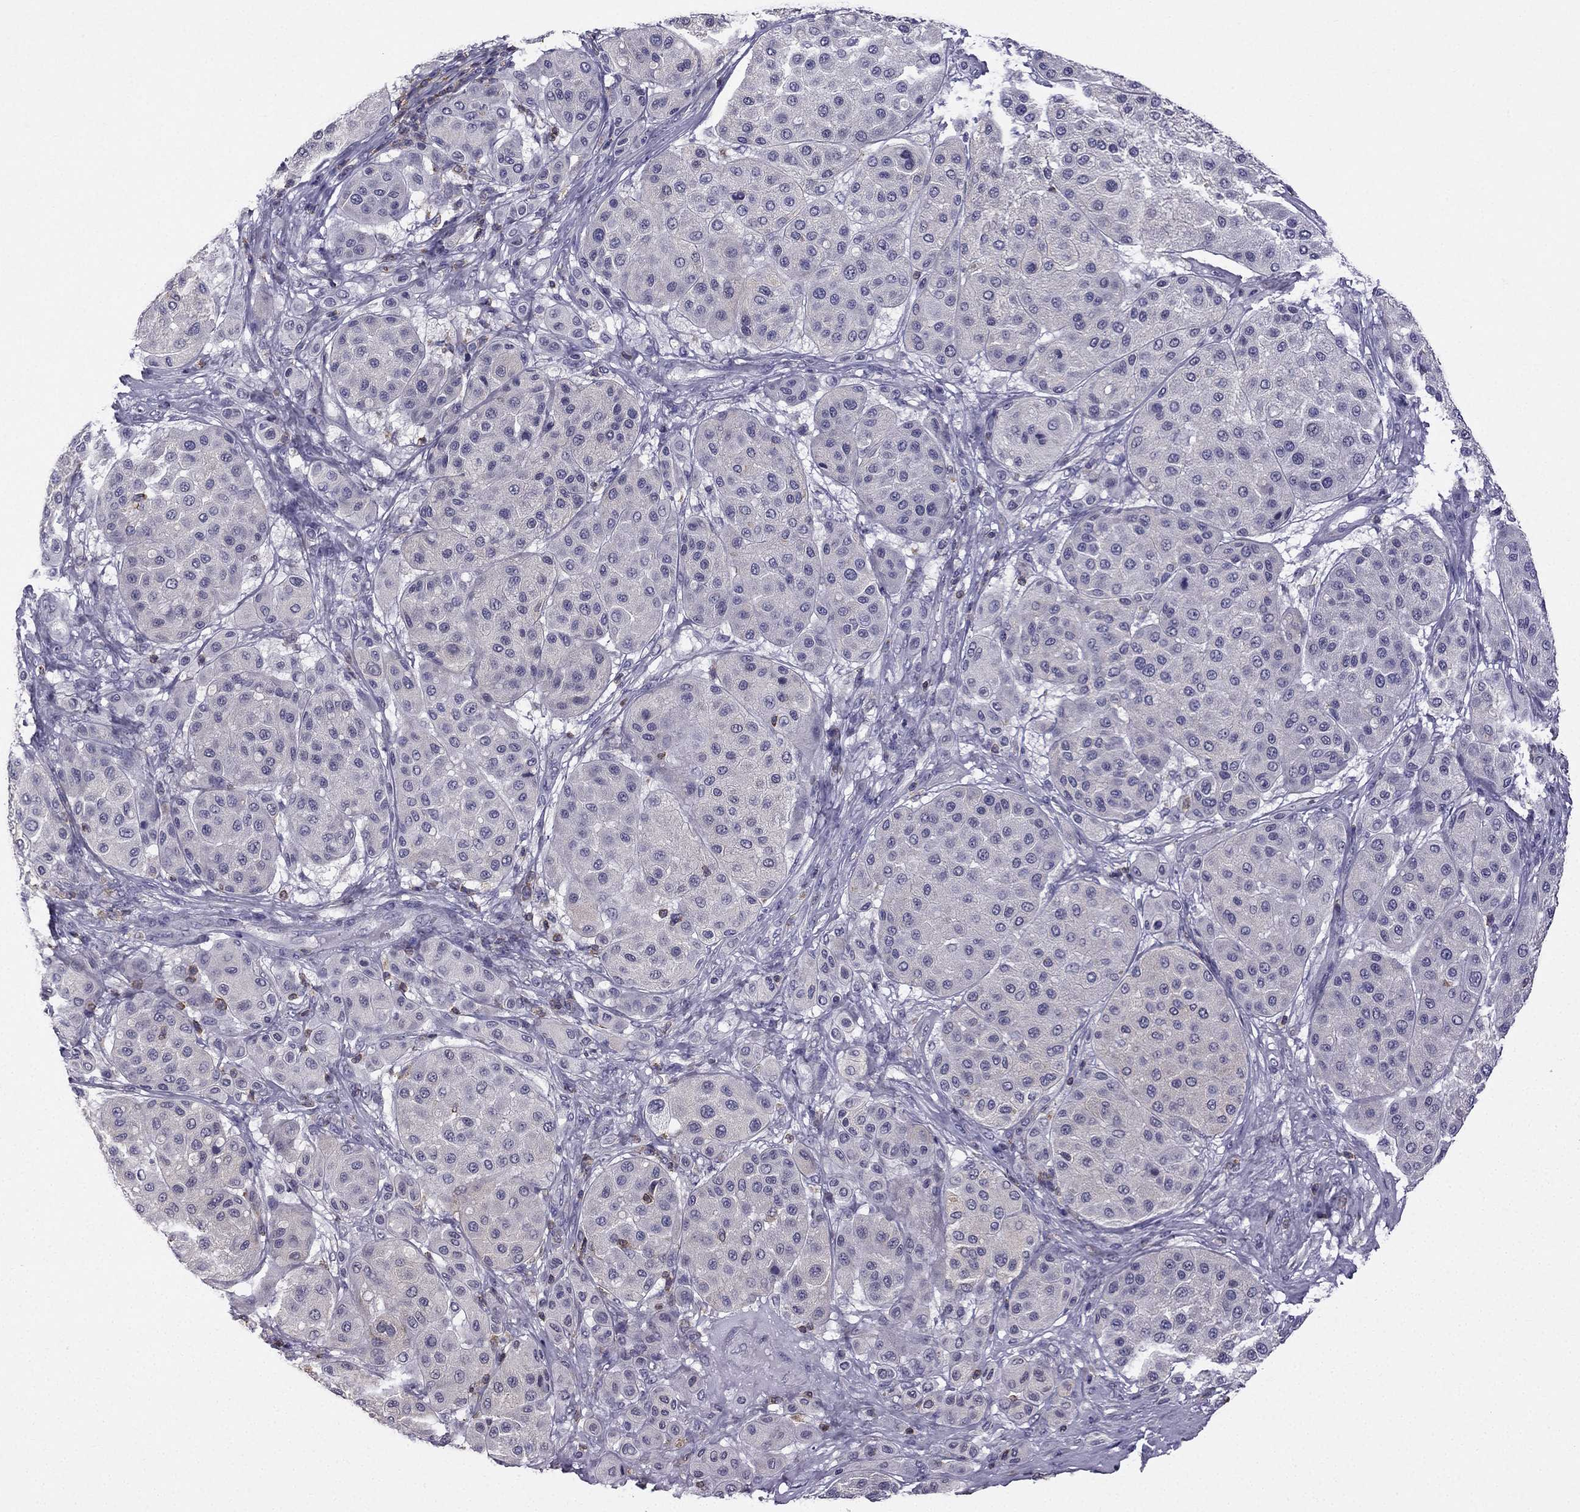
{"staining": {"intensity": "weak", "quantity": "<25%", "location": "cytoplasmic/membranous"}, "tissue": "melanoma", "cell_type": "Tumor cells", "image_type": "cancer", "snomed": [{"axis": "morphology", "description": "Malignant melanoma, Metastatic site"}, {"axis": "topography", "description": "Smooth muscle"}], "caption": "There is no significant staining in tumor cells of malignant melanoma (metastatic site).", "gene": "CCK", "patient": {"sex": "male", "age": 41}}